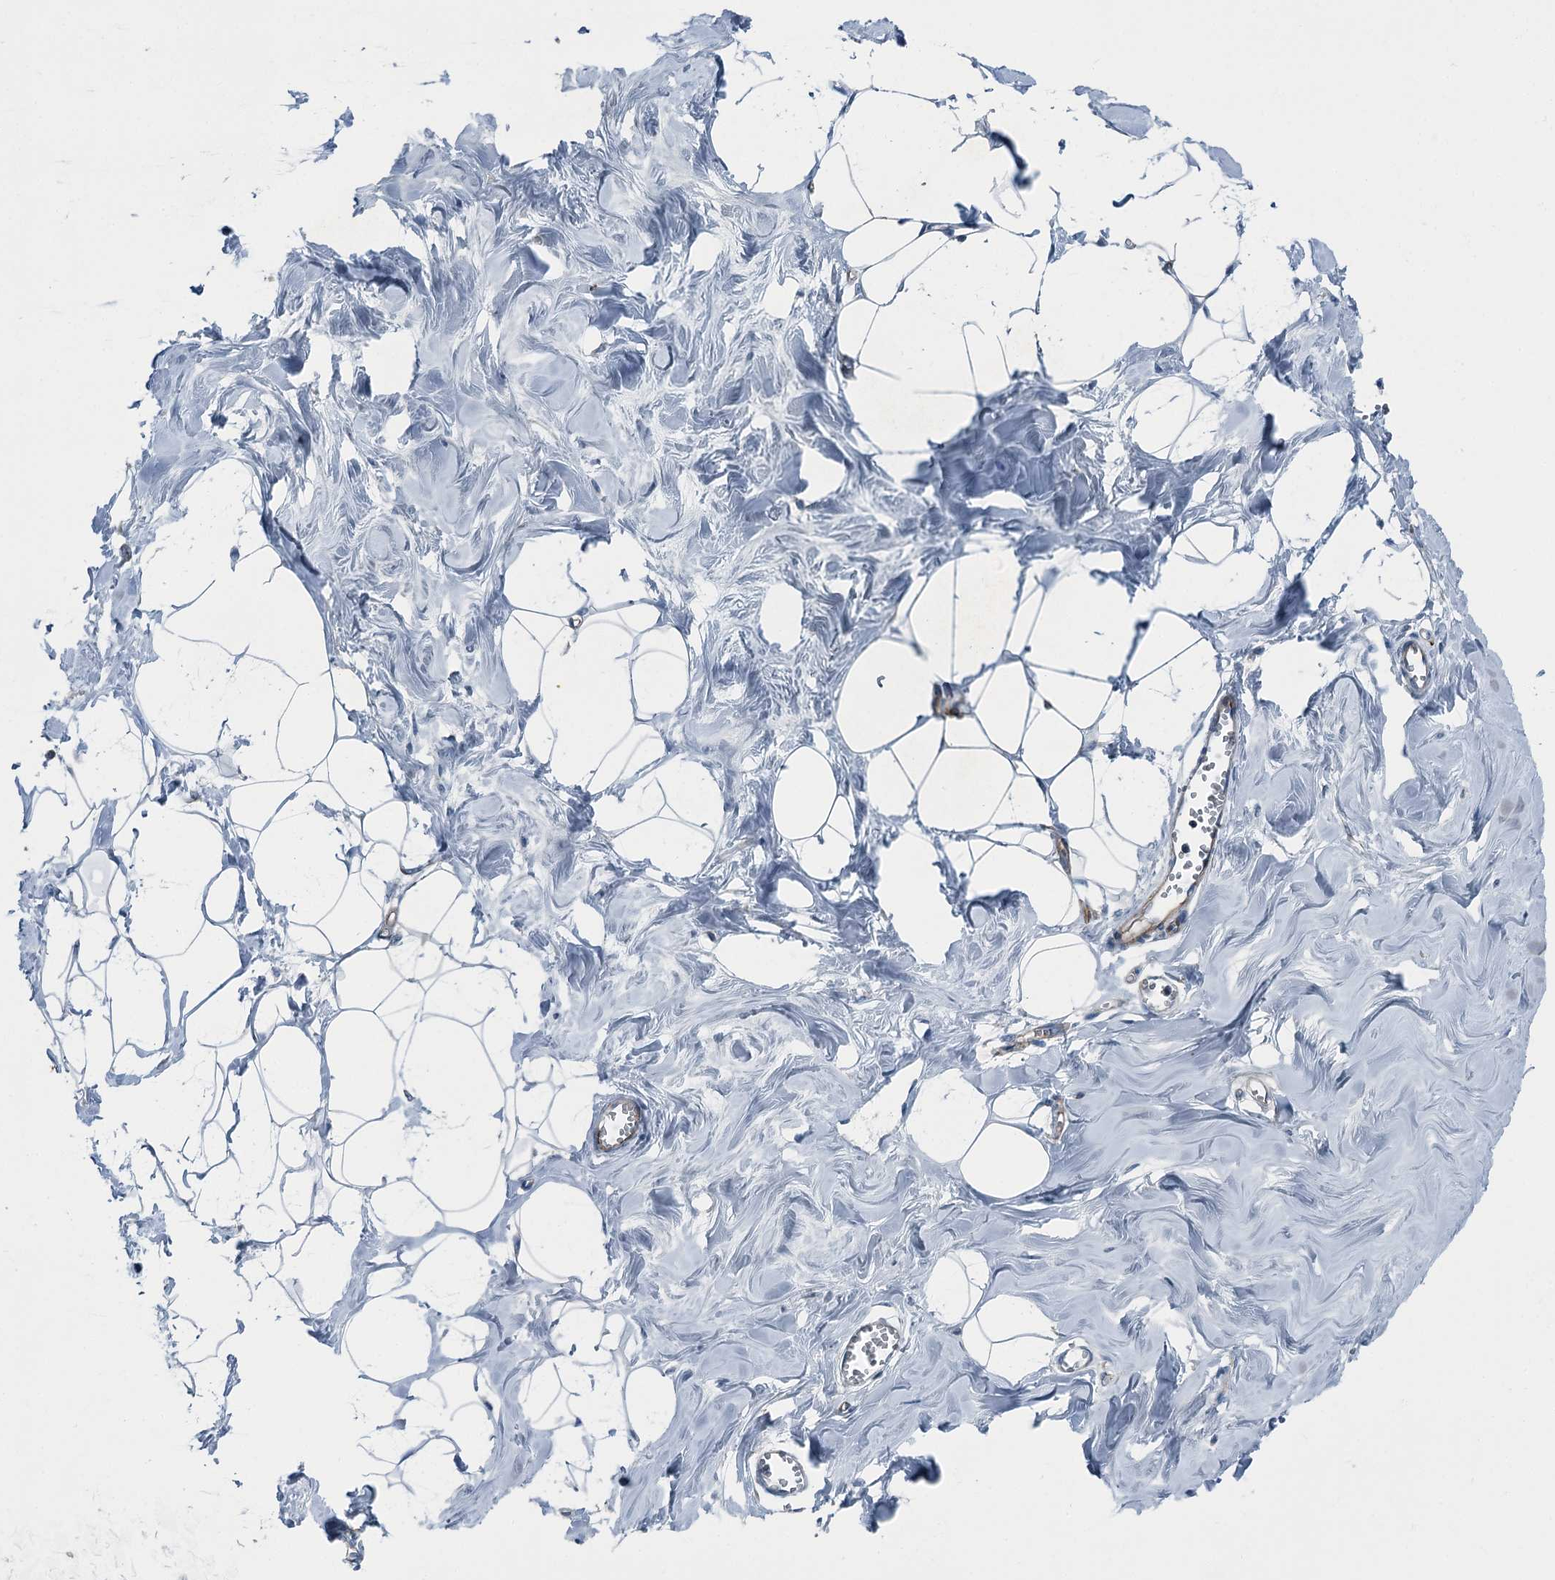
{"staining": {"intensity": "negative", "quantity": "none", "location": "none"}, "tissue": "breast", "cell_type": "Adipocytes", "image_type": "normal", "snomed": [{"axis": "morphology", "description": "Normal tissue, NOS"}, {"axis": "topography", "description": "Breast"}], "caption": "This is a micrograph of immunohistochemistry (IHC) staining of benign breast, which shows no staining in adipocytes. (Brightfield microscopy of DAB (3,3'-diaminobenzidine) immunohistochemistry (IHC) at high magnification).", "gene": "AXL", "patient": {"sex": "female", "age": 27}}